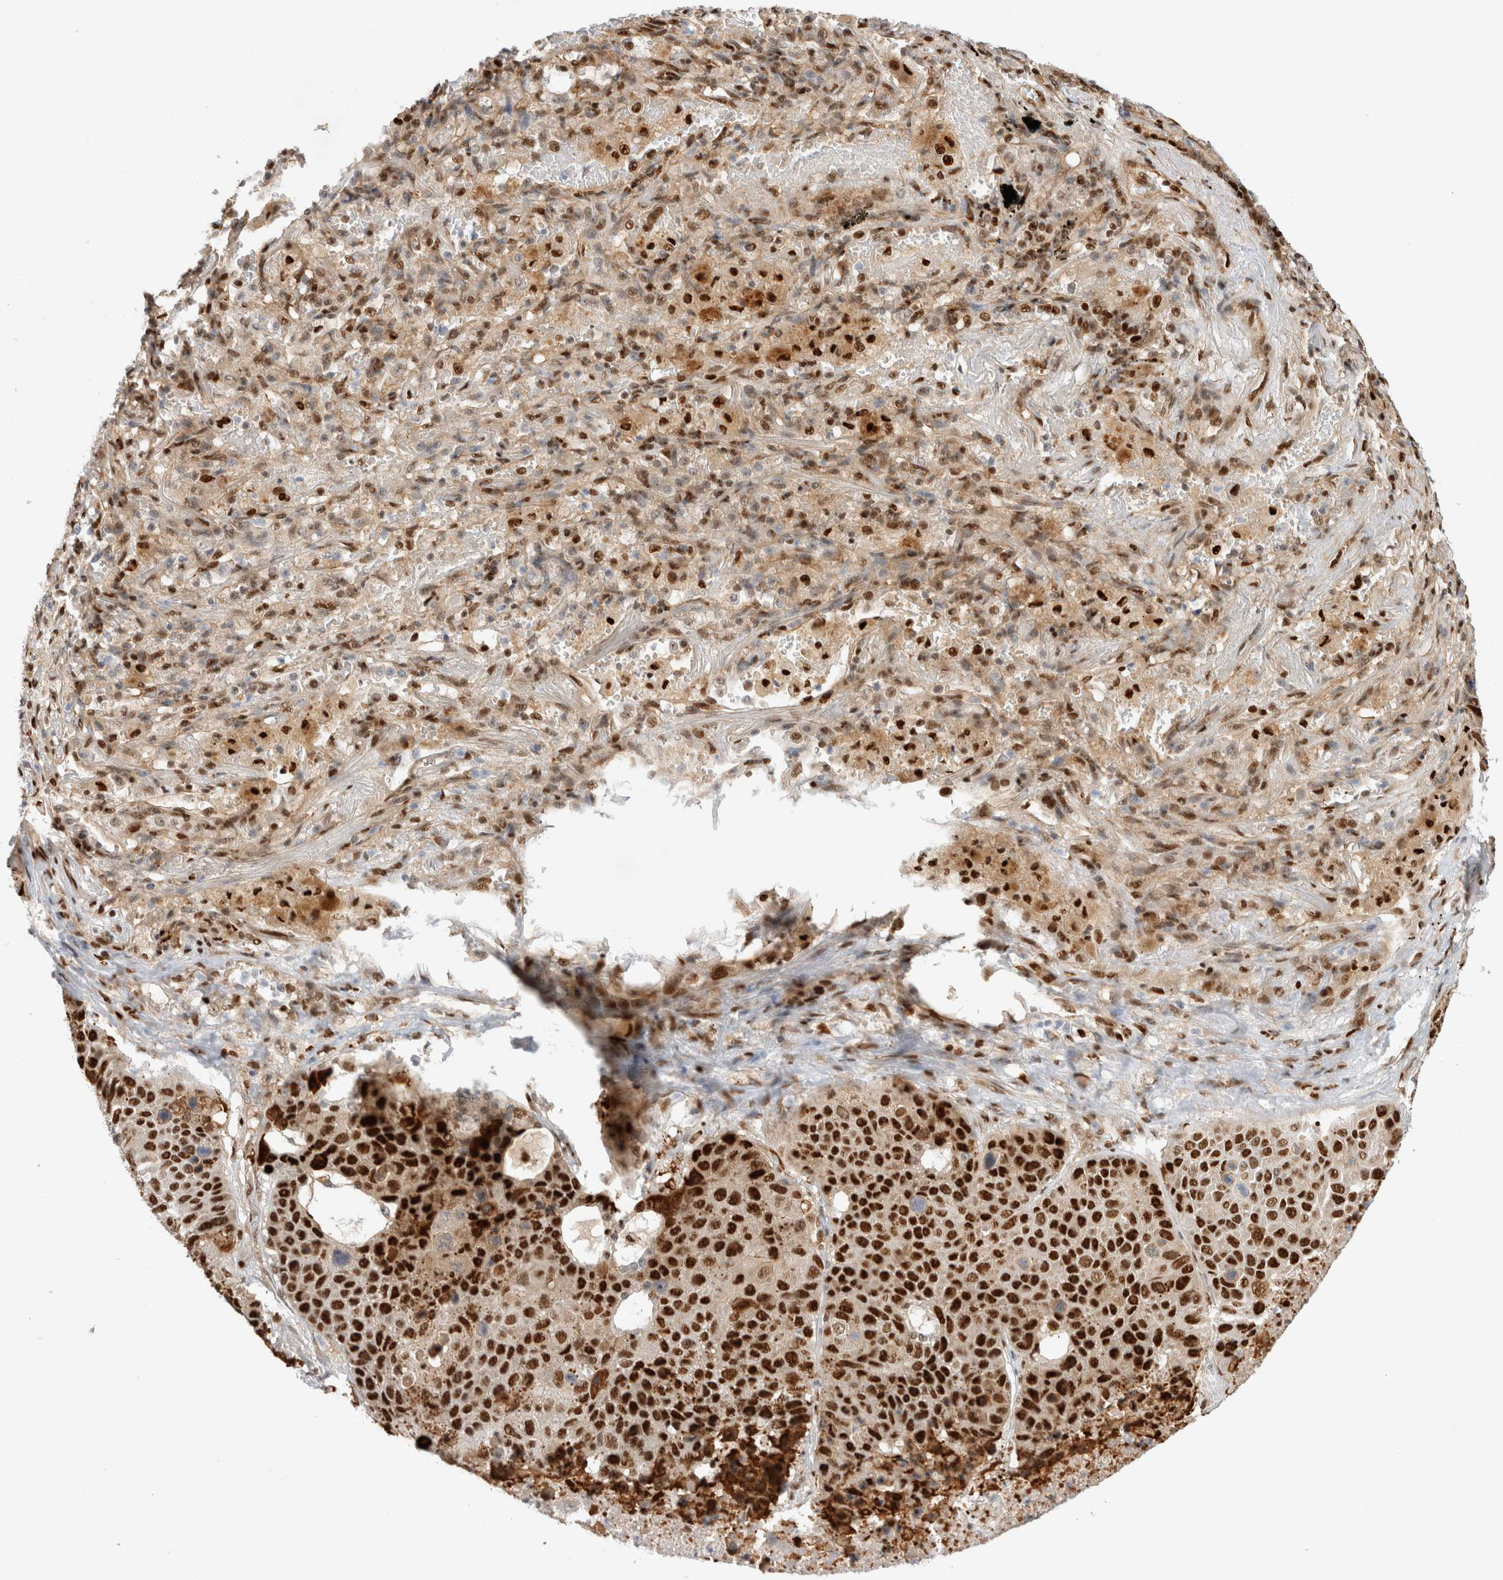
{"staining": {"intensity": "strong", "quantity": ">75%", "location": "nuclear"}, "tissue": "lung cancer", "cell_type": "Tumor cells", "image_type": "cancer", "snomed": [{"axis": "morphology", "description": "Squamous cell carcinoma, NOS"}, {"axis": "topography", "description": "Lung"}], "caption": "High-magnification brightfield microscopy of lung cancer stained with DAB (3,3'-diaminobenzidine) (brown) and counterstained with hematoxylin (blue). tumor cells exhibit strong nuclear staining is present in about>75% of cells.", "gene": "TCF4", "patient": {"sex": "male", "age": 61}}